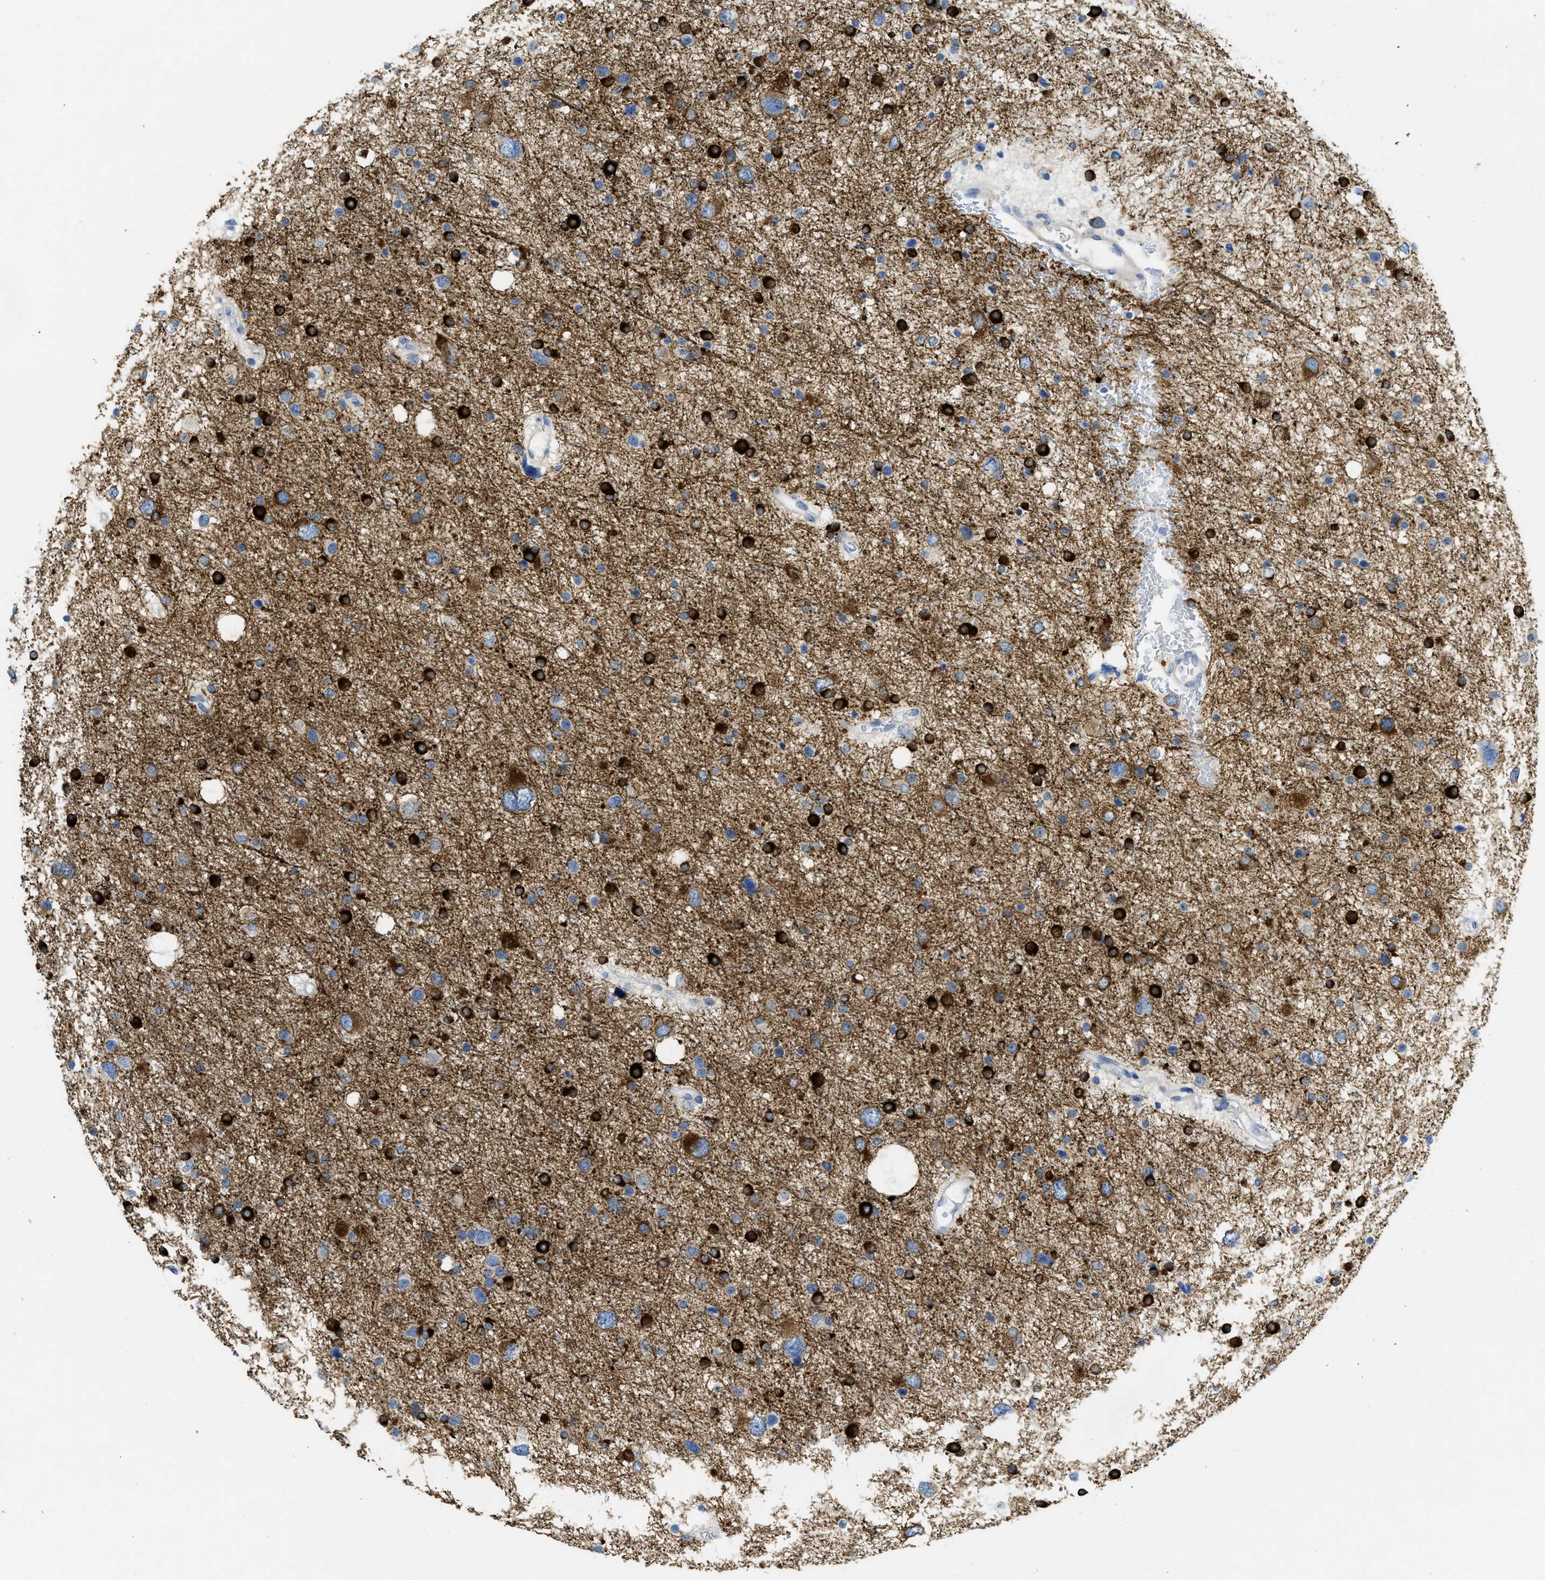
{"staining": {"intensity": "strong", "quantity": "25%-75%", "location": "cytoplasmic/membranous"}, "tissue": "glioma", "cell_type": "Tumor cells", "image_type": "cancer", "snomed": [{"axis": "morphology", "description": "Glioma, malignant, Low grade"}, {"axis": "topography", "description": "Brain"}], "caption": "Protein expression analysis of glioma exhibits strong cytoplasmic/membranous staining in about 25%-75% of tumor cells. The staining was performed using DAB to visualize the protein expression in brown, while the nuclei were stained in blue with hematoxylin (Magnification: 20x).", "gene": "CNNM4", "patient": {"sex": "female", "age": 37}}